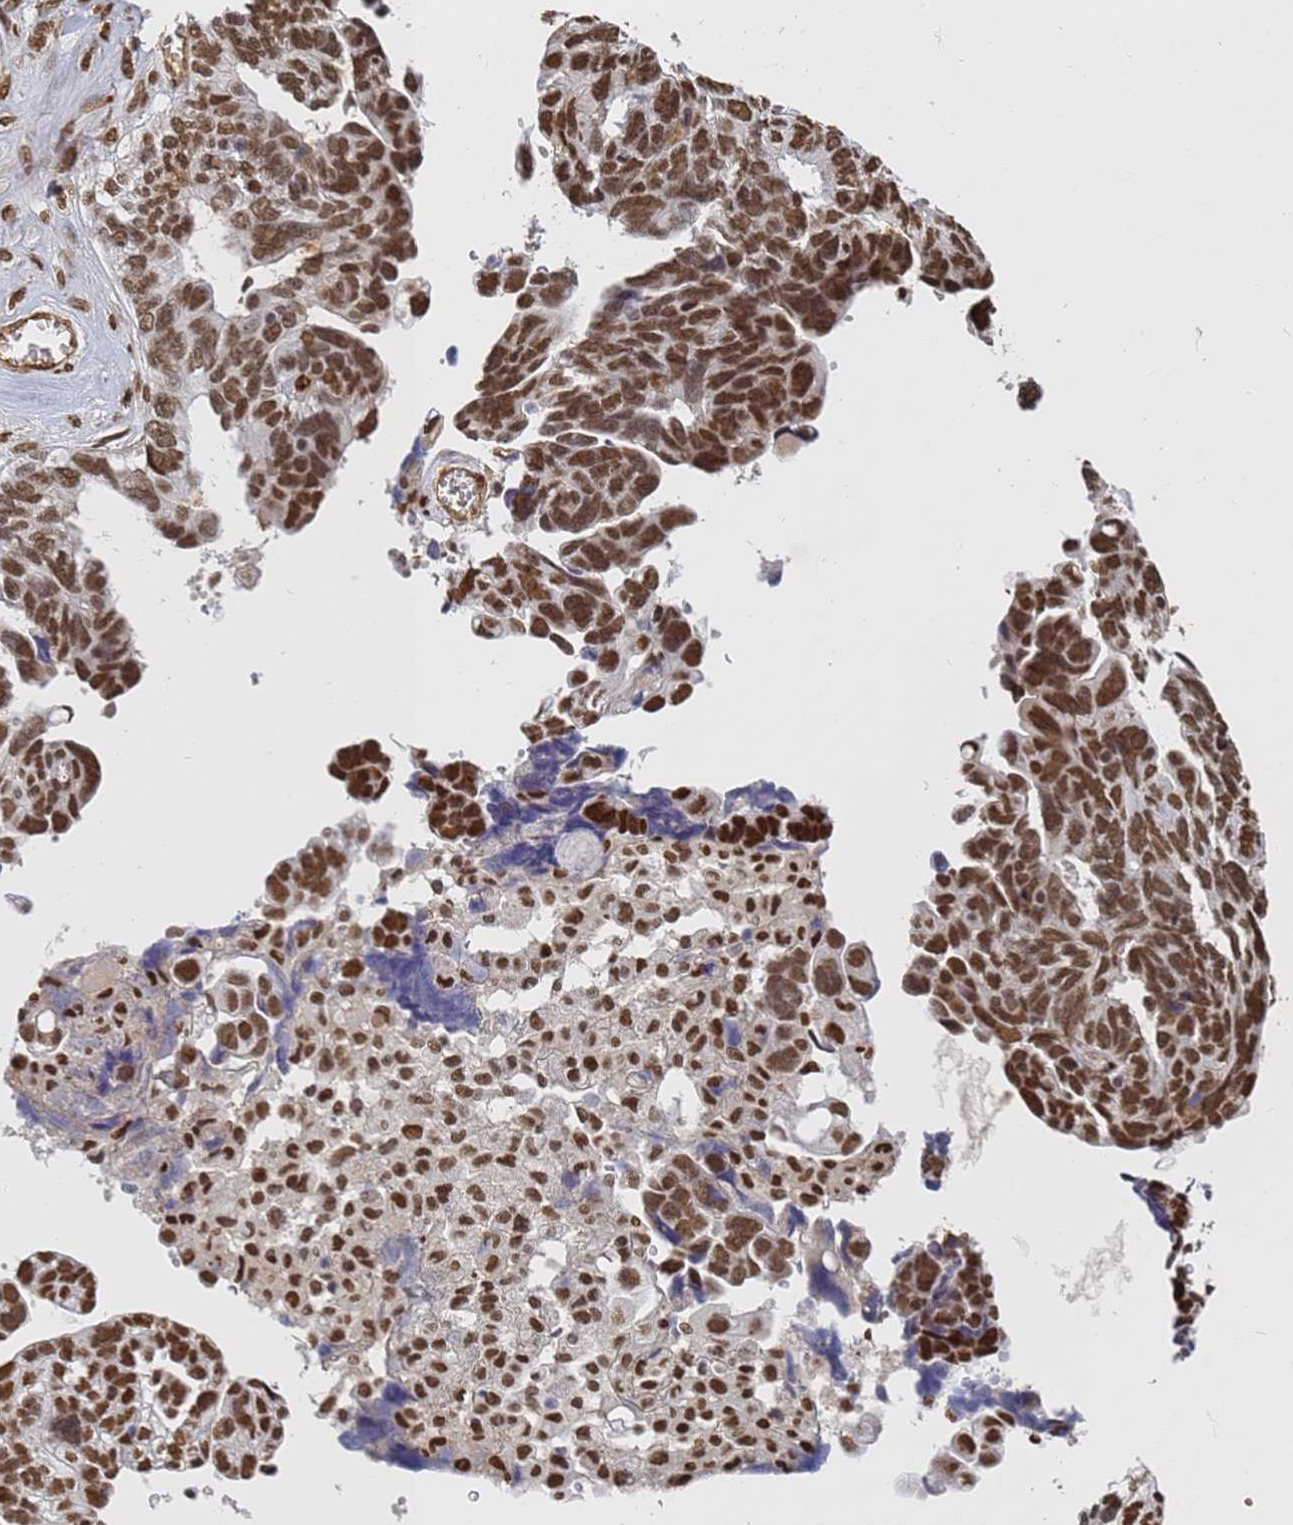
{"staining": {"intensity": "strong", "quantity": ">75%", "location": "nuclear"}, "tissue": "ovarian cancer", "cell_type": "Tumor cells", "image_type": "cancer", "snomed": [{"axis": "morphology", "description": "Cystadenocarcinoma, serous, NOS"}, {"axis": "topography", "description": "Ovary"}], "caption": "A brown stain highlights strong nuclear staining of a protein in human ovarian cancer tumor cells.", "gene": "RAVER2", "patient": {"sex": "female", "age": 79}}